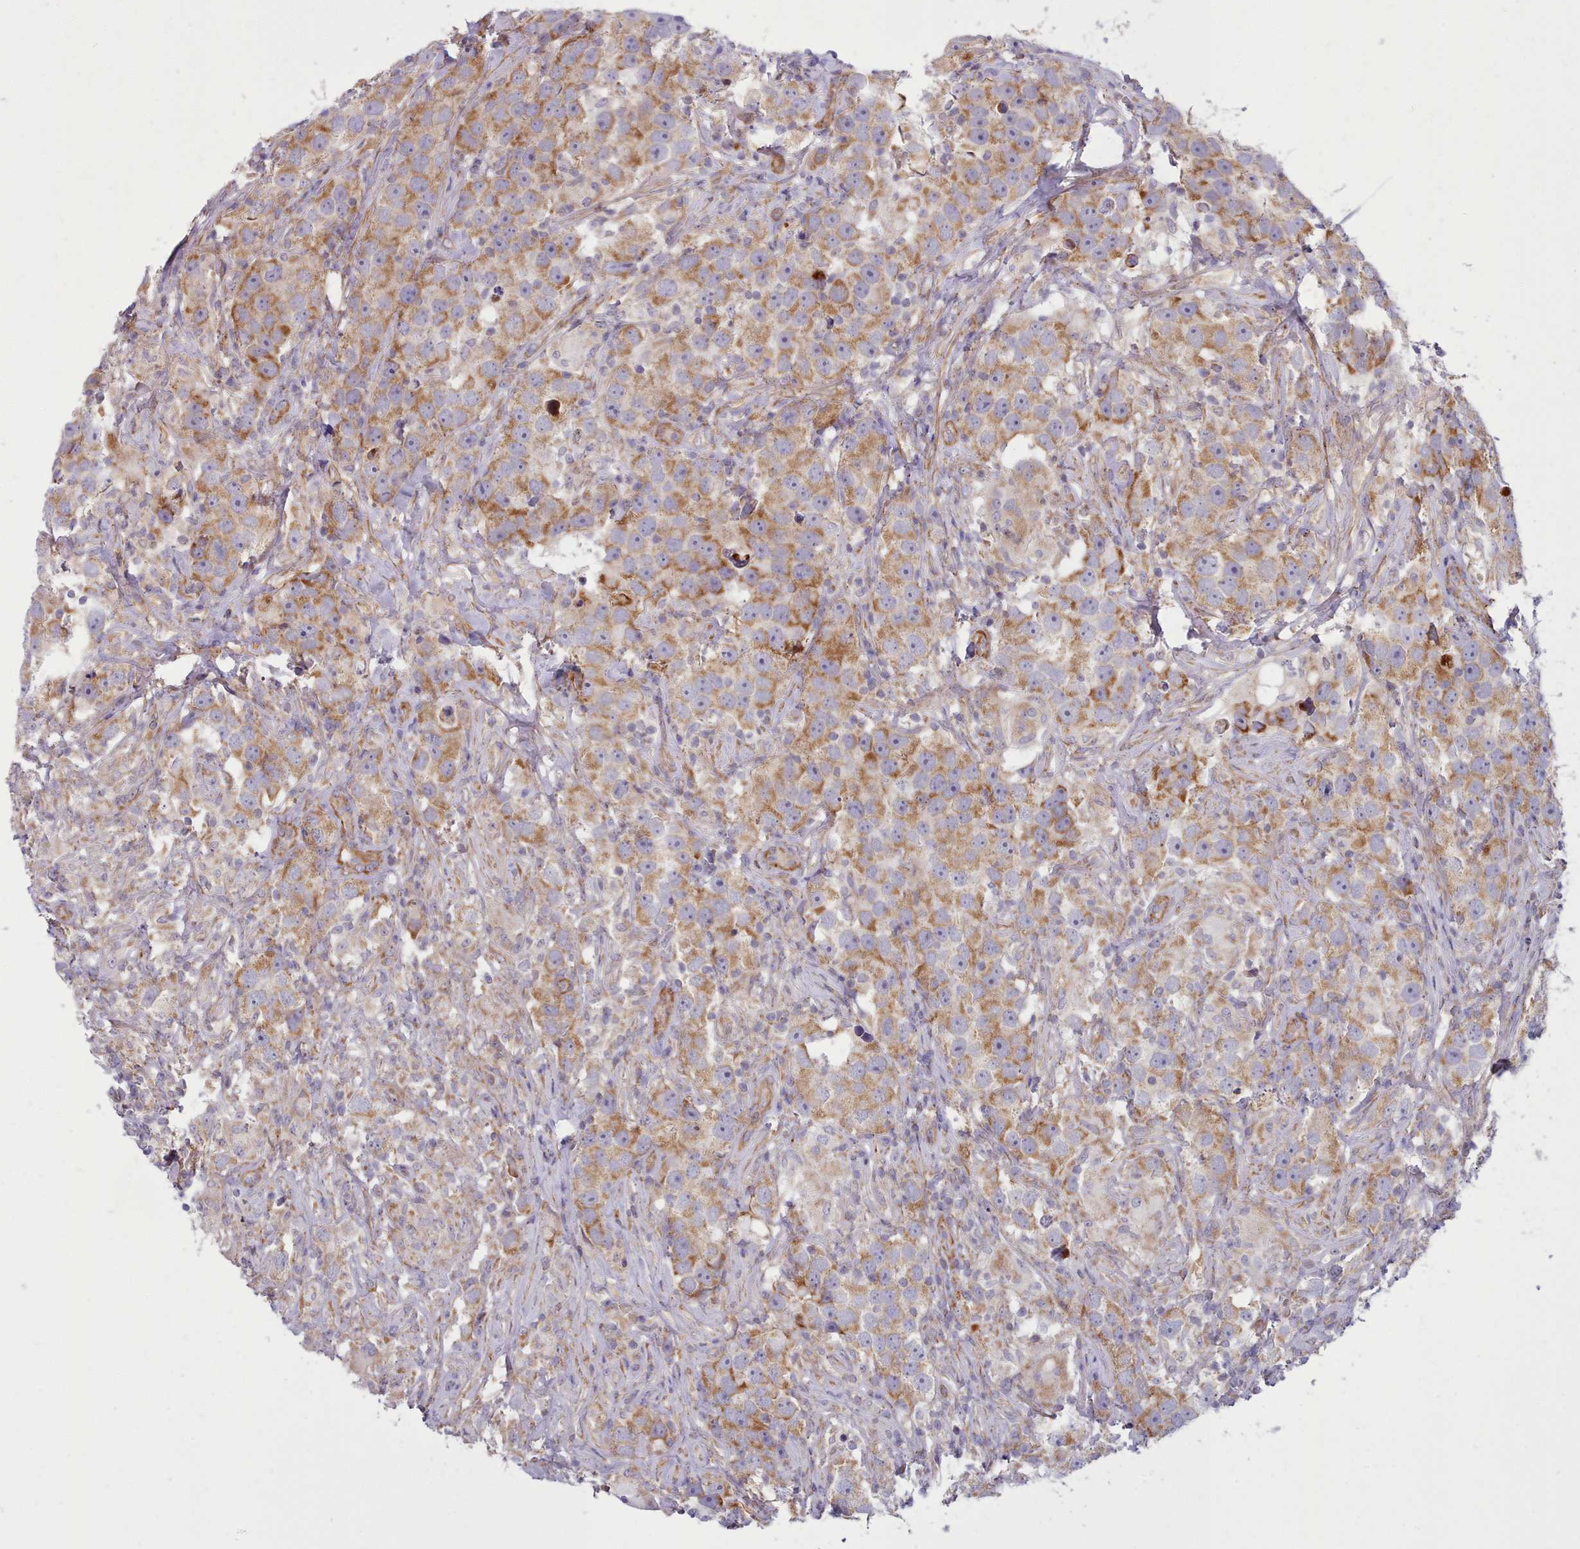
{"staining": {"intensity": "moderate", "quantity": ">75%", "location": "cytoplasmic/membranous"}, "tissue": "testis cancer", "cell_type": "Tumor cells", "image_type": "cancer", "snomed": [{"axis": "morphology", "description": "Seminoma, NOS"}, {"axis": "topography", "description": "Testis"}], "caption": "High-magnification brightfield microscopy of seminoma (testis) stained with DAB (3,3'-diaminobenzidine) (brown) and counterstained with hematoxylin (blue). tumor cells exhibit moderate cytoplasmic/membranous positivity is seen in about>75% of cells. Using DAB (brown) and hematoxylin (blue) stains, captured at high magnification using brightfield microscopy.", "gene": "MRPL21", "patient": {"sex": "male", "age": 49}}